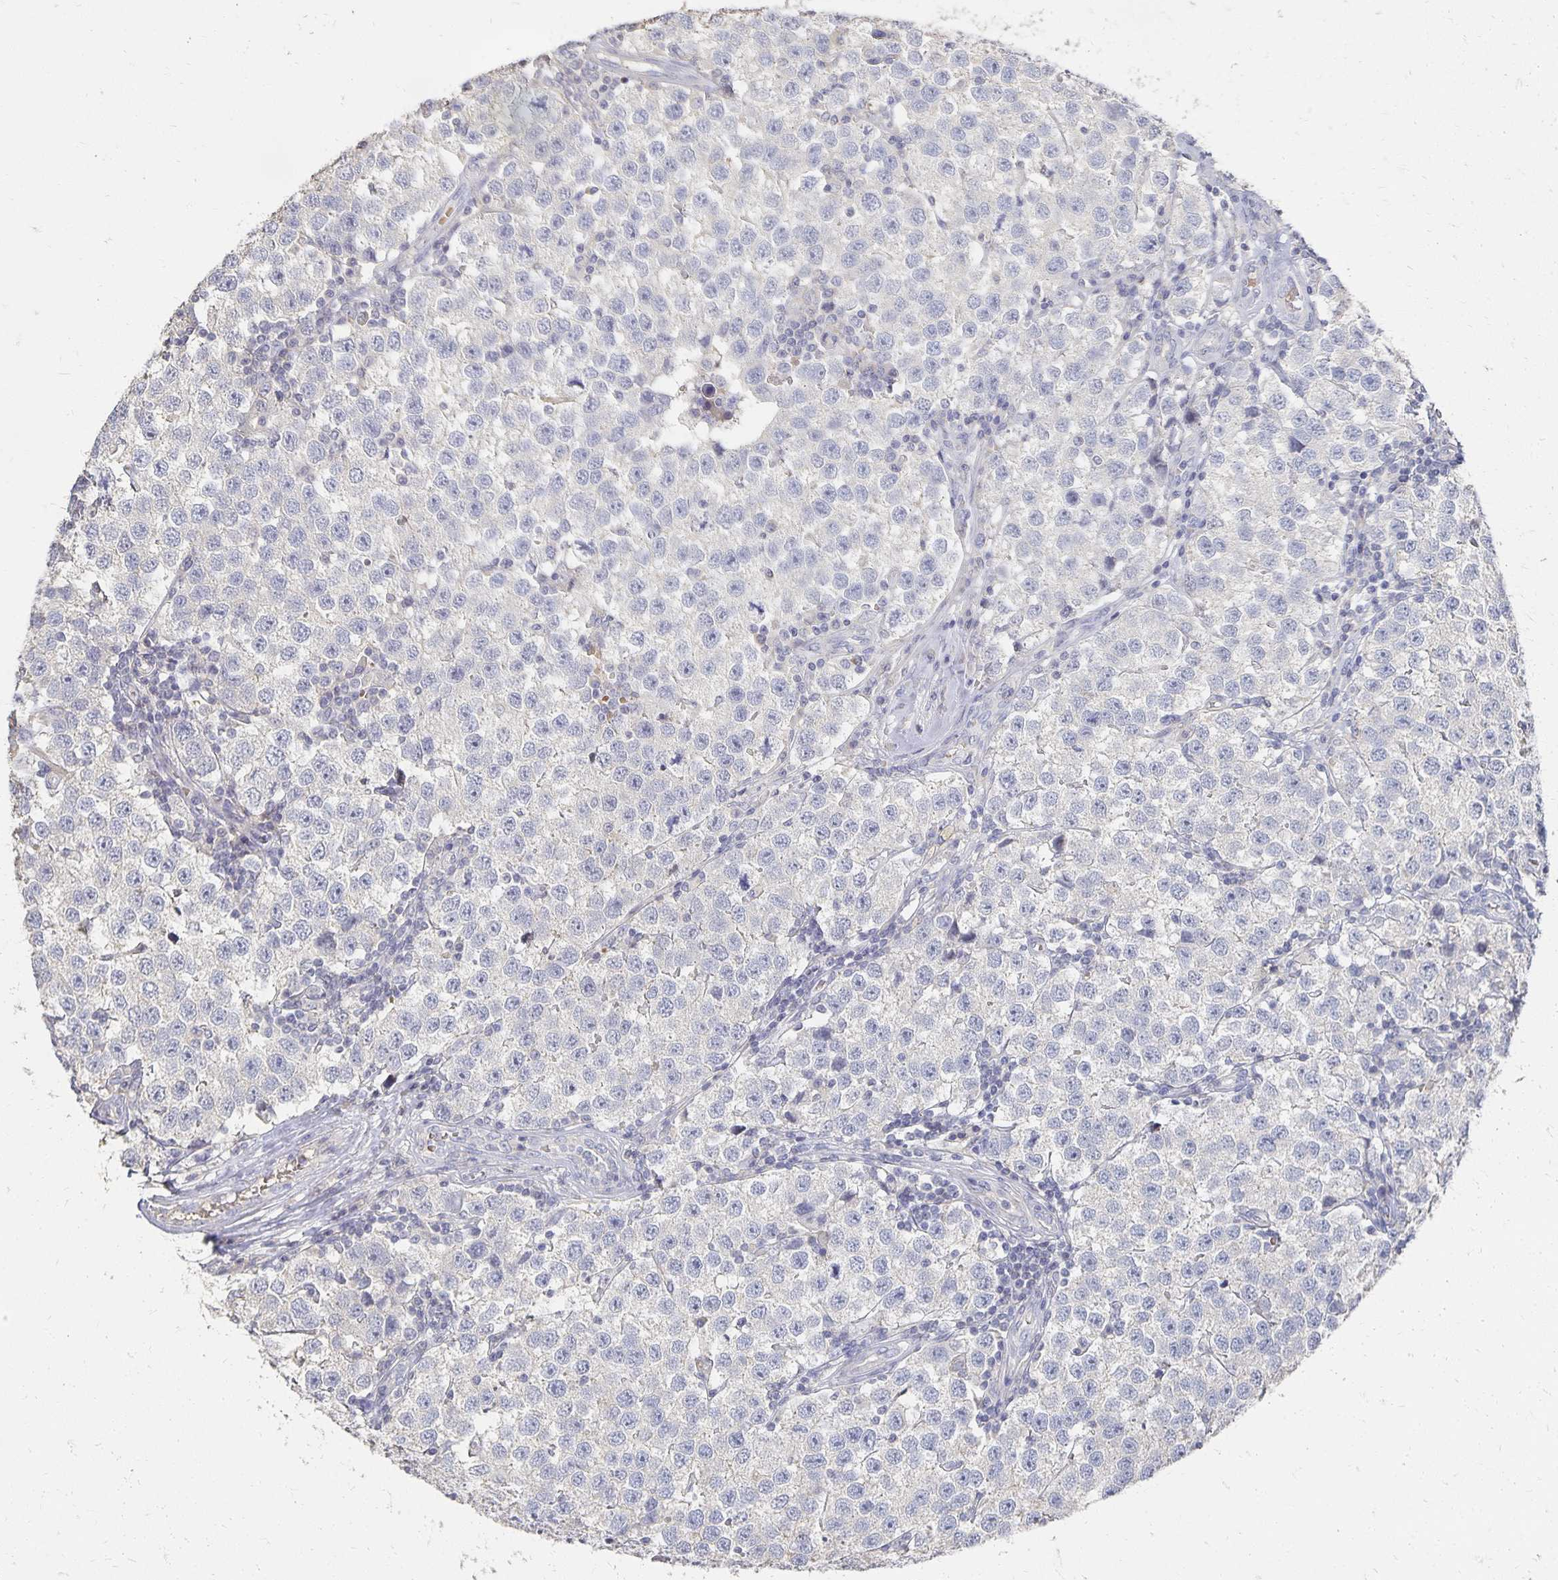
{"staining": {"intensity": "negative", "quantity": "none", "location": "none"}, "tissue": "testis cancer", "cell_type": "Tumor cells", "image_type": "cancer", "snomed": [{"axis": "morphology", "description": "Seminoma, NOS"}, {"axis": "topography", "description": "Testis"}], "caption": "This is an immunohistochemistry (IHC) image of testis cancer. There is no staining in tumor cells.", "gene": "CST6", "patient": {"sex": "male", "age": 34}}